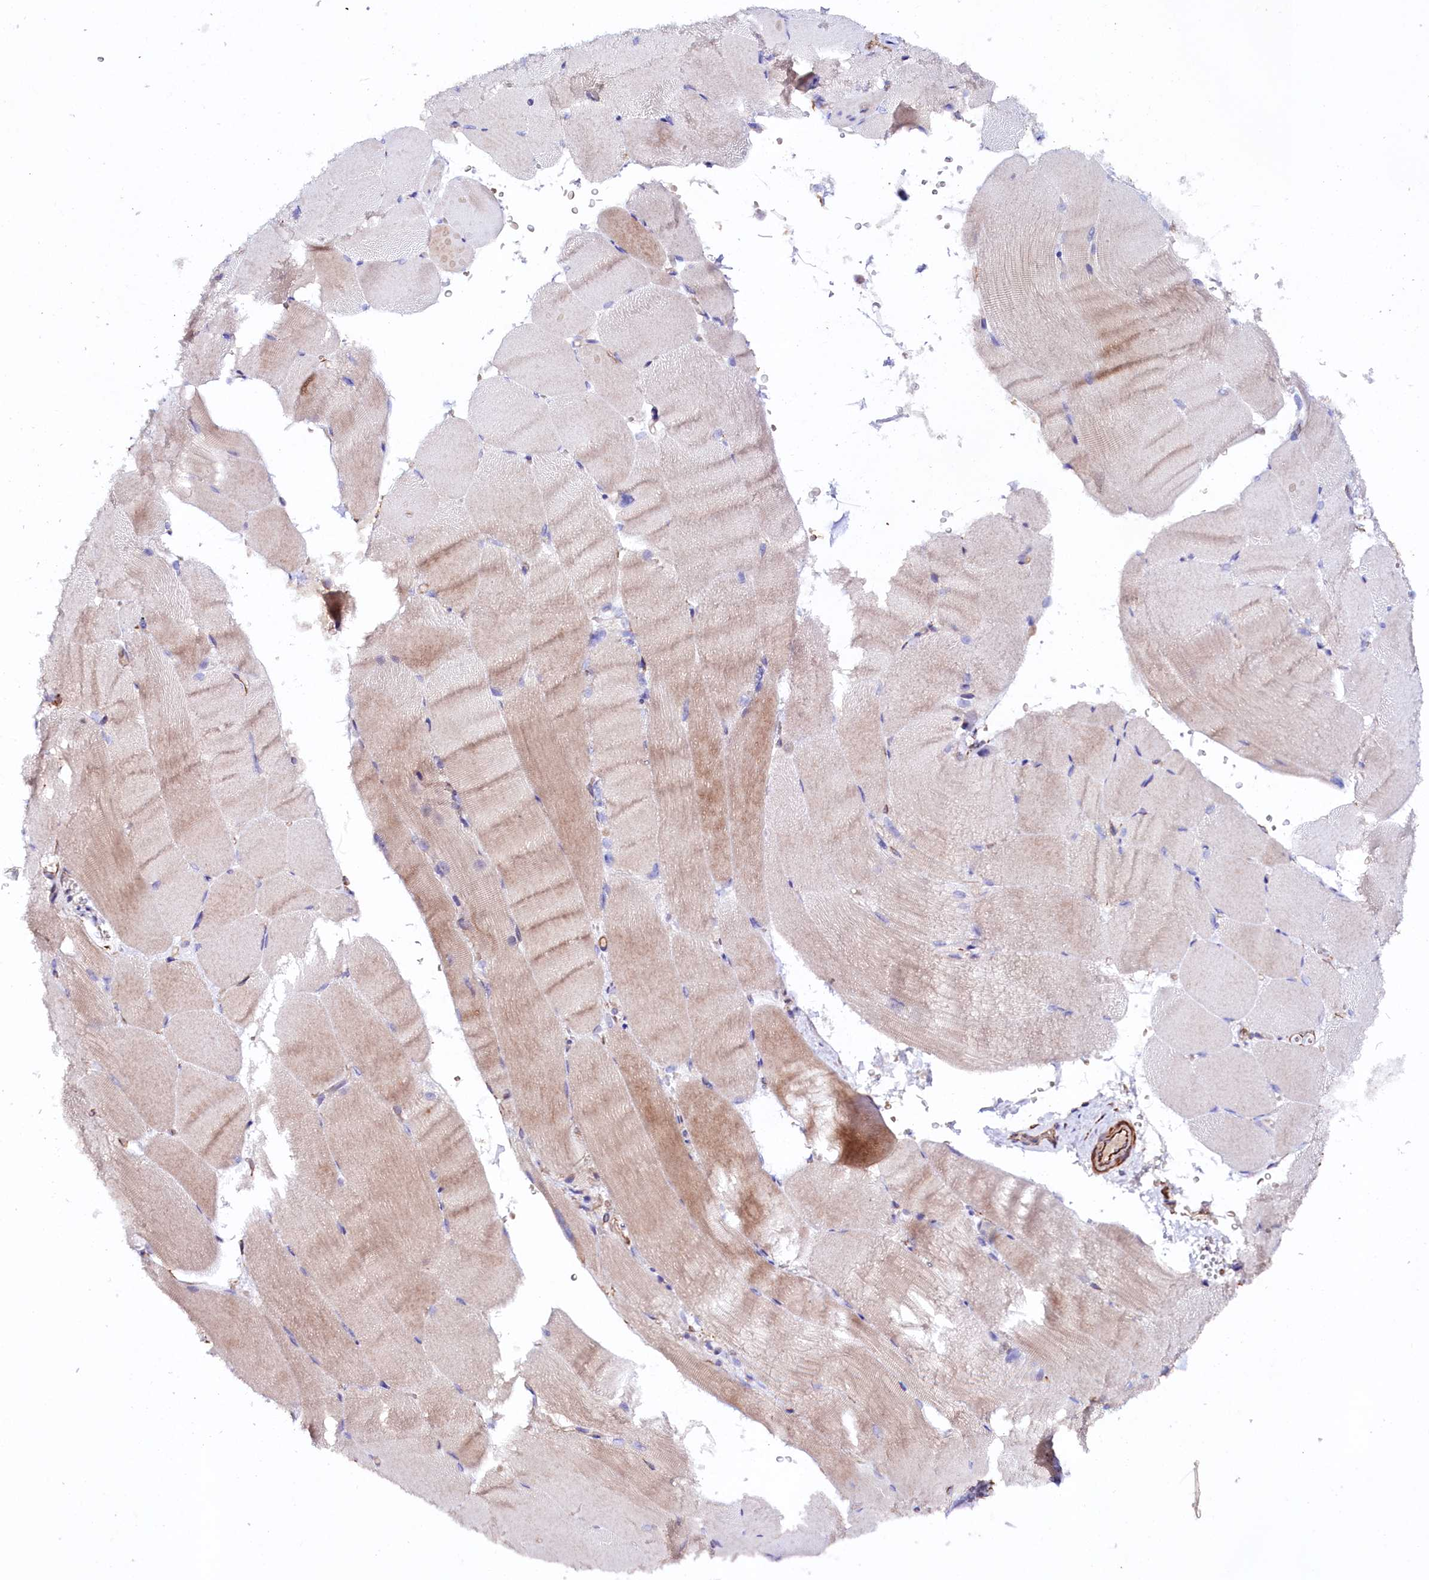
{"staining": {"intensity": "moderate", "quantity": "<25%", "location": "cytoplasmic/membranous"}, "tissue": "skeletal muscle", "cell_type": "Myocytes", "image_type": "normal", "snomed": [{"axis": "morphology", "description": "Normal tissue, NOS"}, {"axis": "topography", "description": "Skeletal muscle"}, {"axis": "topography", "description": "Parathyroid gland"}], "caption": "Immunohistochemical staining of normal skeletal muscle exhibits low levels of moderate cytoplasmic/membranous positivity in about <25% of myocytes. The staining was performed using DAB (3,3'-diaminobenzidine), with brown indicating positive protein expression. Nuclei are stained blue with hematoxylin.", "gene": "SLC7A1", "patient": {"sex": "female", "age": 37}}